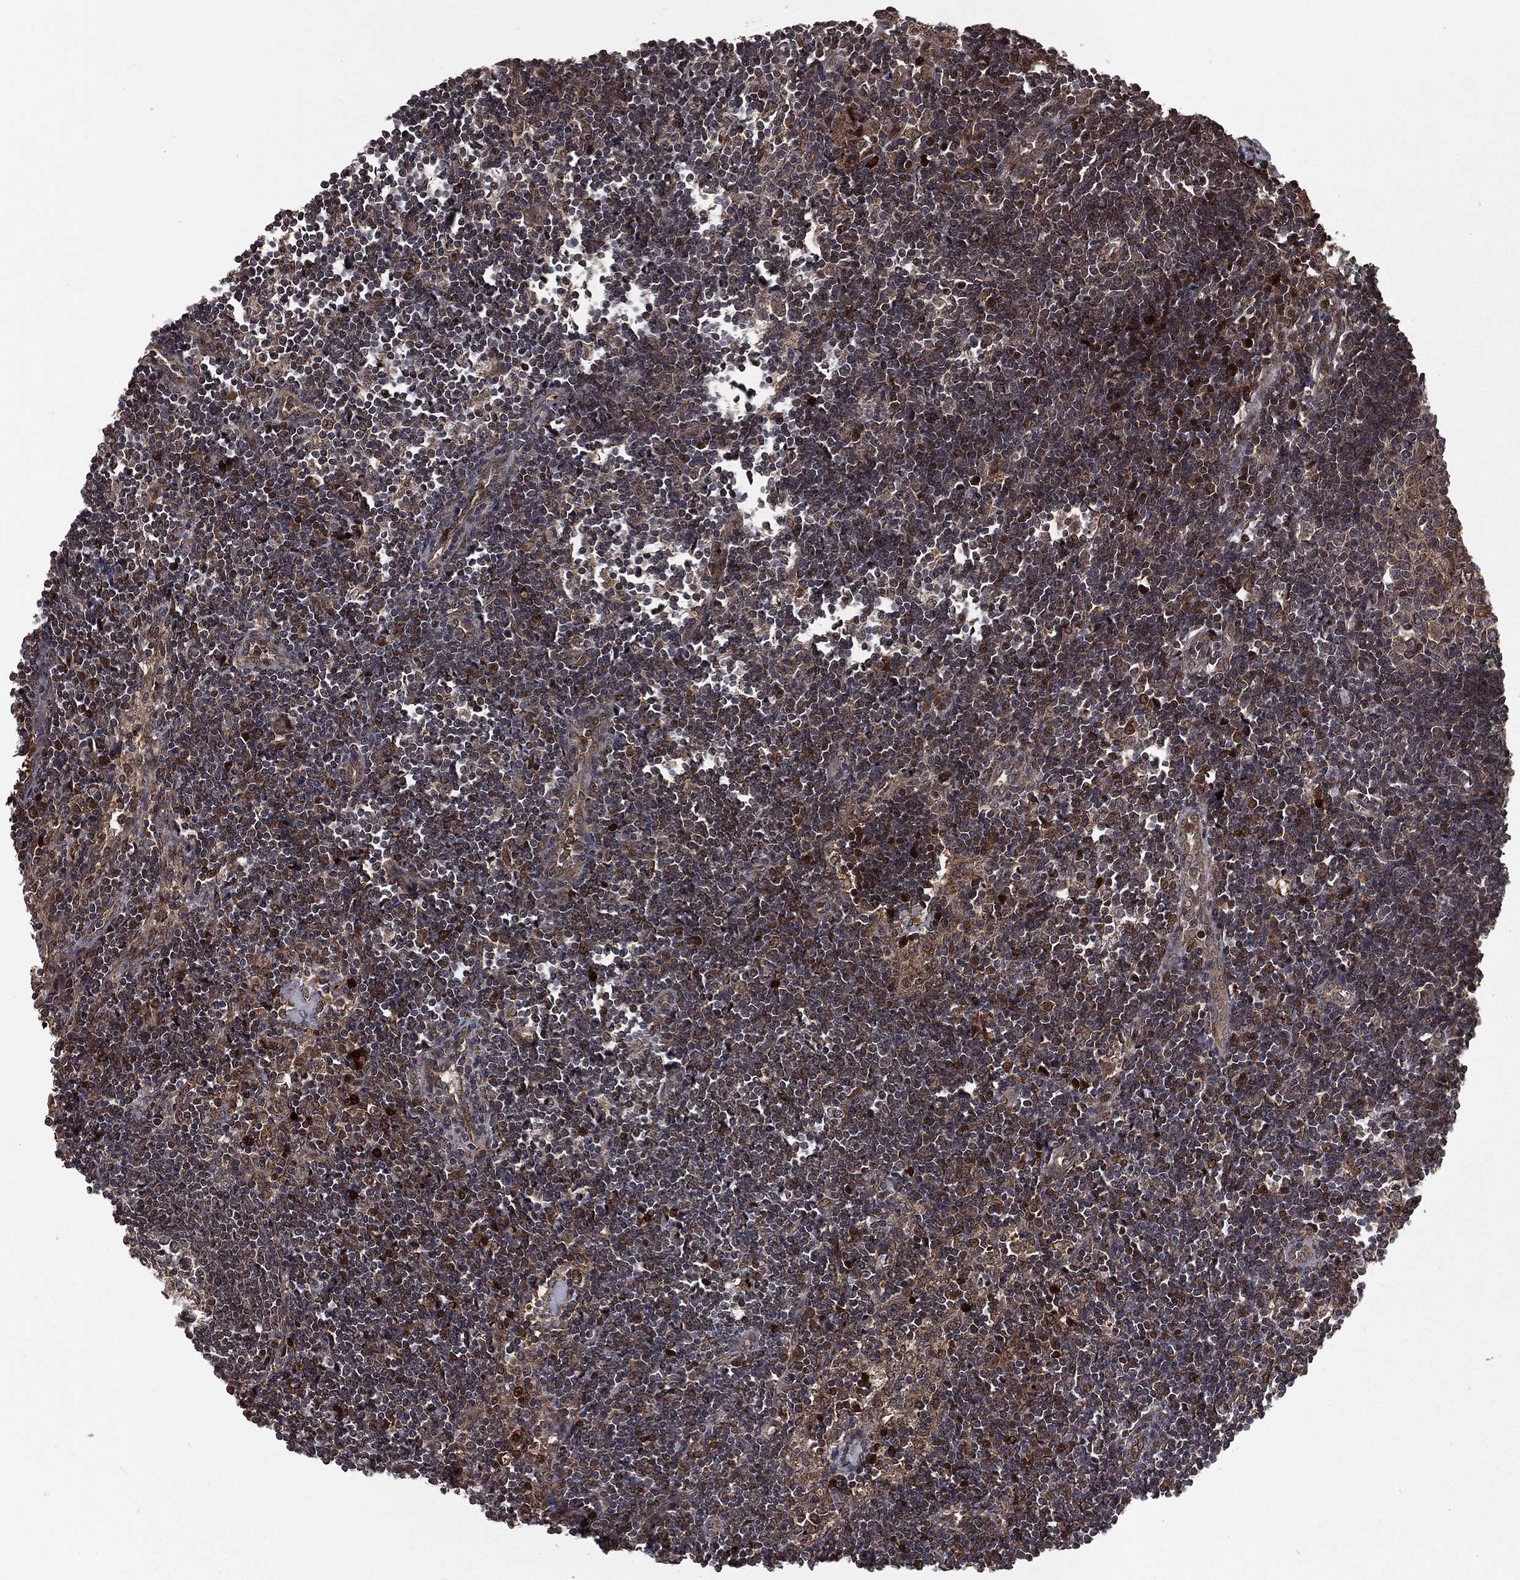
{"staining": {"intensity": "weak", "quantity": "<25%", "location": "cytoplasmic/membranous"}, "tissue": "lymph node", "cell_type": "Germinal center cells", "image_type": "normal", "snomed": [{"axis": "morphology", "description": "Normal tissue, NOS"}, {"axis": "morphology", "description": "Adenocarcinoma, NOS"}, {"axis": "topography", "description": "Lymph node"}, {"axis": "topography", "description": "Pancreas"}], "caption": "Lymph node stained for a protein using IHC demonstrates no staining germinal center cells.", "gene": "LENG8", "patient": {"sex": "female", "age": 58}}